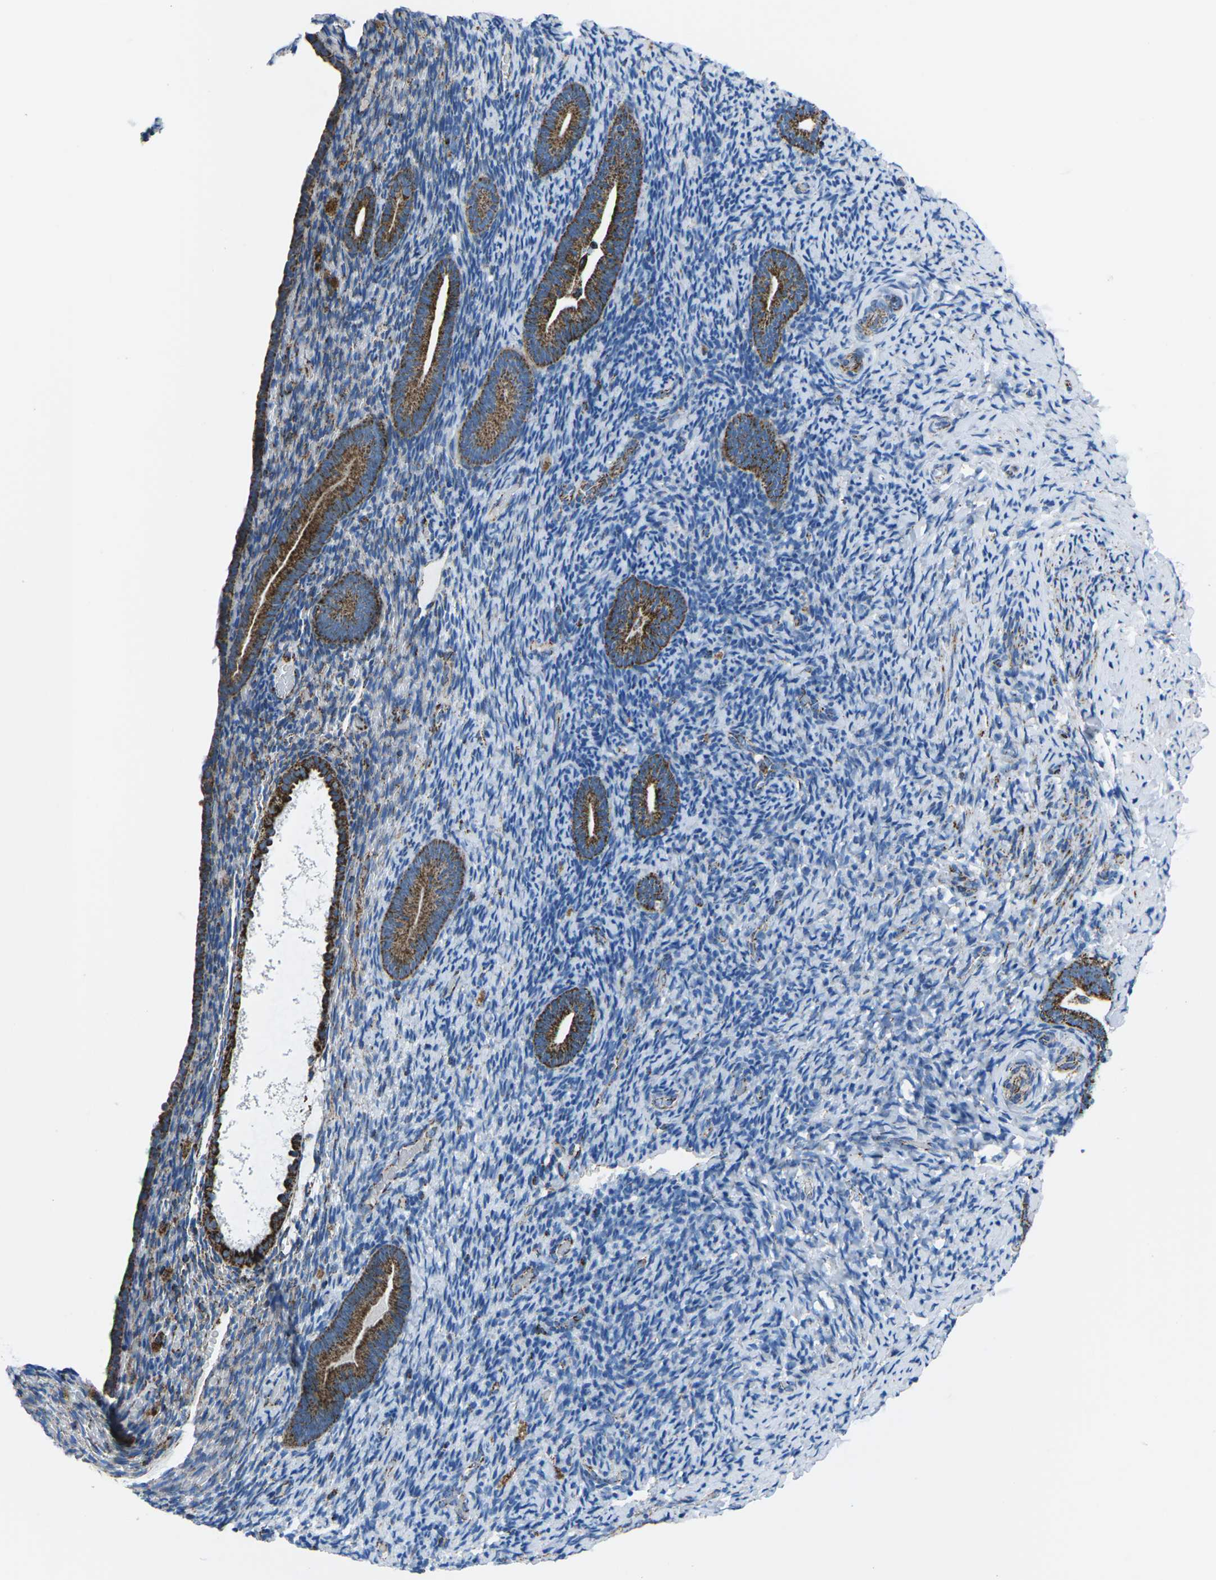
{"staining": {"intensity": "negative", "quantity": "none", "location": "none"}, "tissue": "endometrium", "cell_type": "Cells in endometrial stroma", "image_type": "normal", "snomed": [{"axis": "morphology", "description": "Normal tissue, NOS"}, {"axis": "topography", "description": "Endometrium"}], "caption": "This is a histopathology image of immunohistochemistry staining of unremarkable endometrium, which shows no staining in cells in endometrial stroma.", "gene": "MT", "patient": {"sex": "female", "age": 51}}